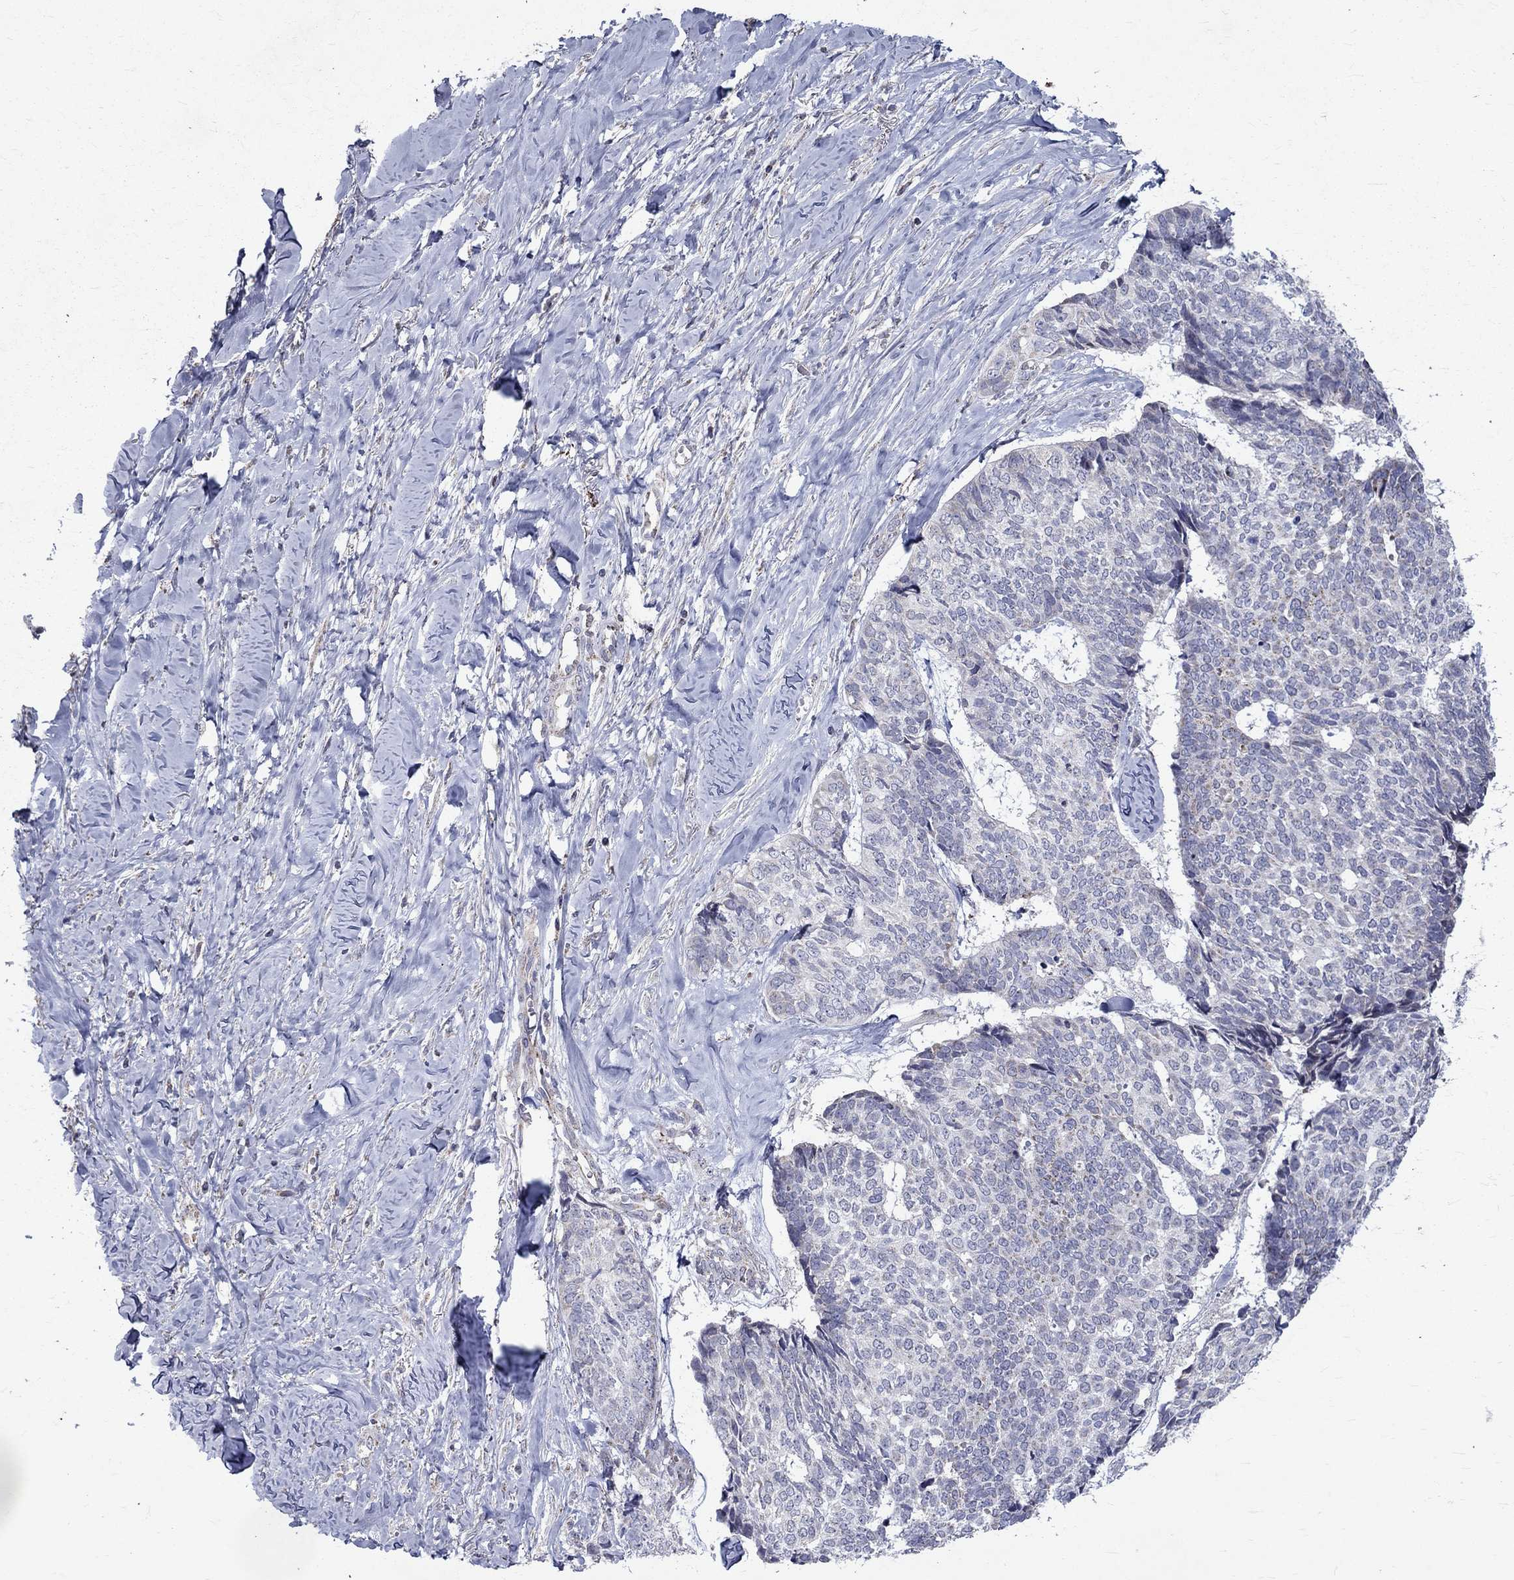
{"staining": {"intensity": "negative", "quantity": "none", "location": "none"}, "tissue": "skin cancer", "cell_type": "Tumor cells", "image_type": "cancer", "snomed": [{"axis": "morphology", "description": "Basal cell carcinoma"}, {"axis": "topography", "description": "Skin"}], "caption": "High power microscopy histopathology image of an immunohistochemistry (IHC) histopathology image of skin cancer (basal cell carcinoma), revealing no significant positivity in tumor cells. (DAB (3,3'-diaminobenzidine) immunohistochemistry visualized using brightfield microscopy, high magnification).", "gene": "SLC4A10", "patient": {"sex": "male", "age": 86}}